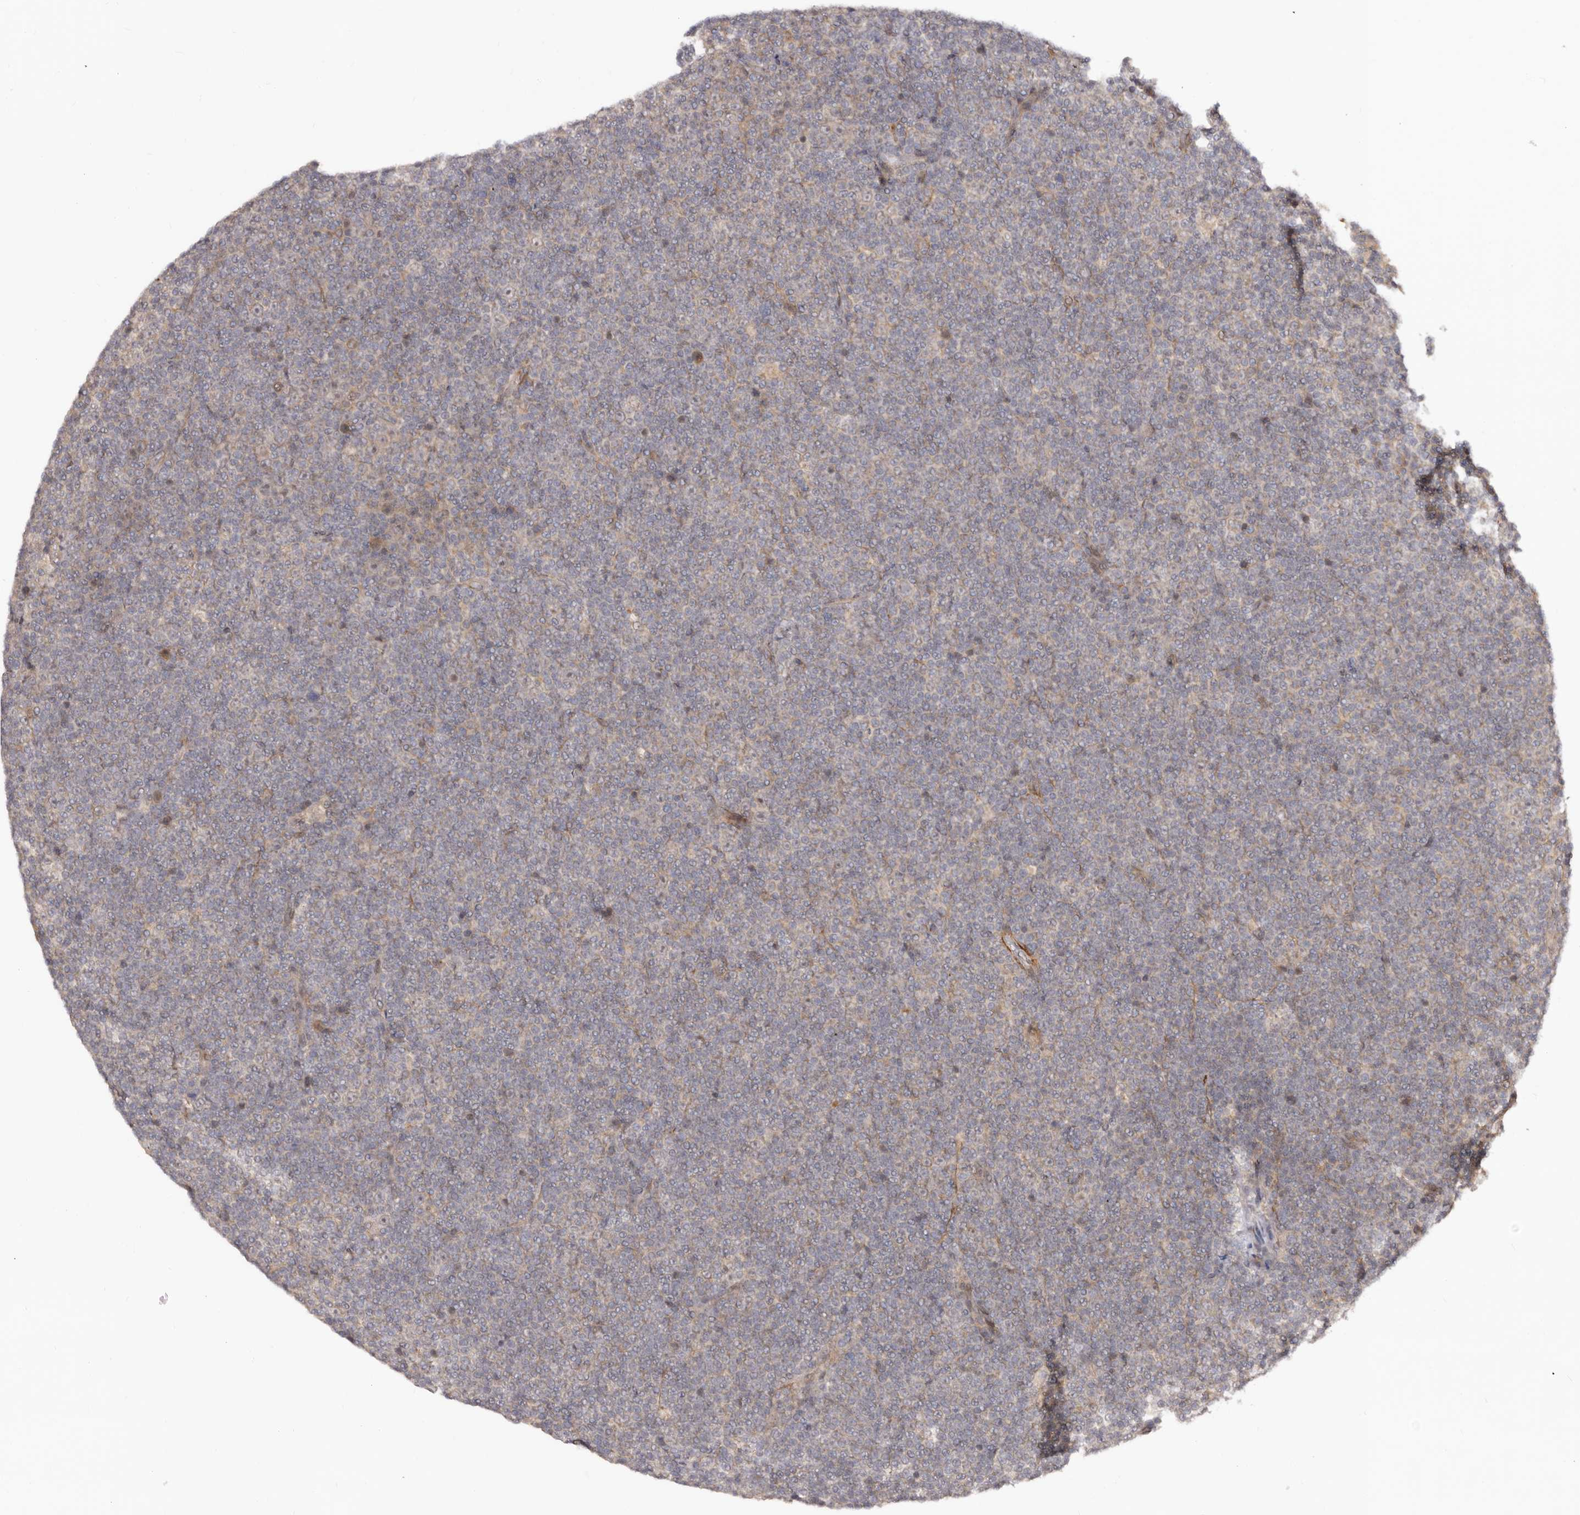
{"staining": {"intensity": "negative", "quantity": "none", "location": "none"}, "tissue": "lymphoma", "cell_type": "Tumor cells", "image_type": "cancer", "snomed": [{"axis": "morphology", "description": "Malignant lymphoma, non-Hodgkin's type, Low grade"}, {"axis": "topography", "description": "Lymph node"}], "caption": "Tumor cells are negative for protein expression in human low-grade malignant lymphoma, non-Hodgkin's type.", "gene": "MICAL2", "patient": {"sex": "female", "age": 67}}